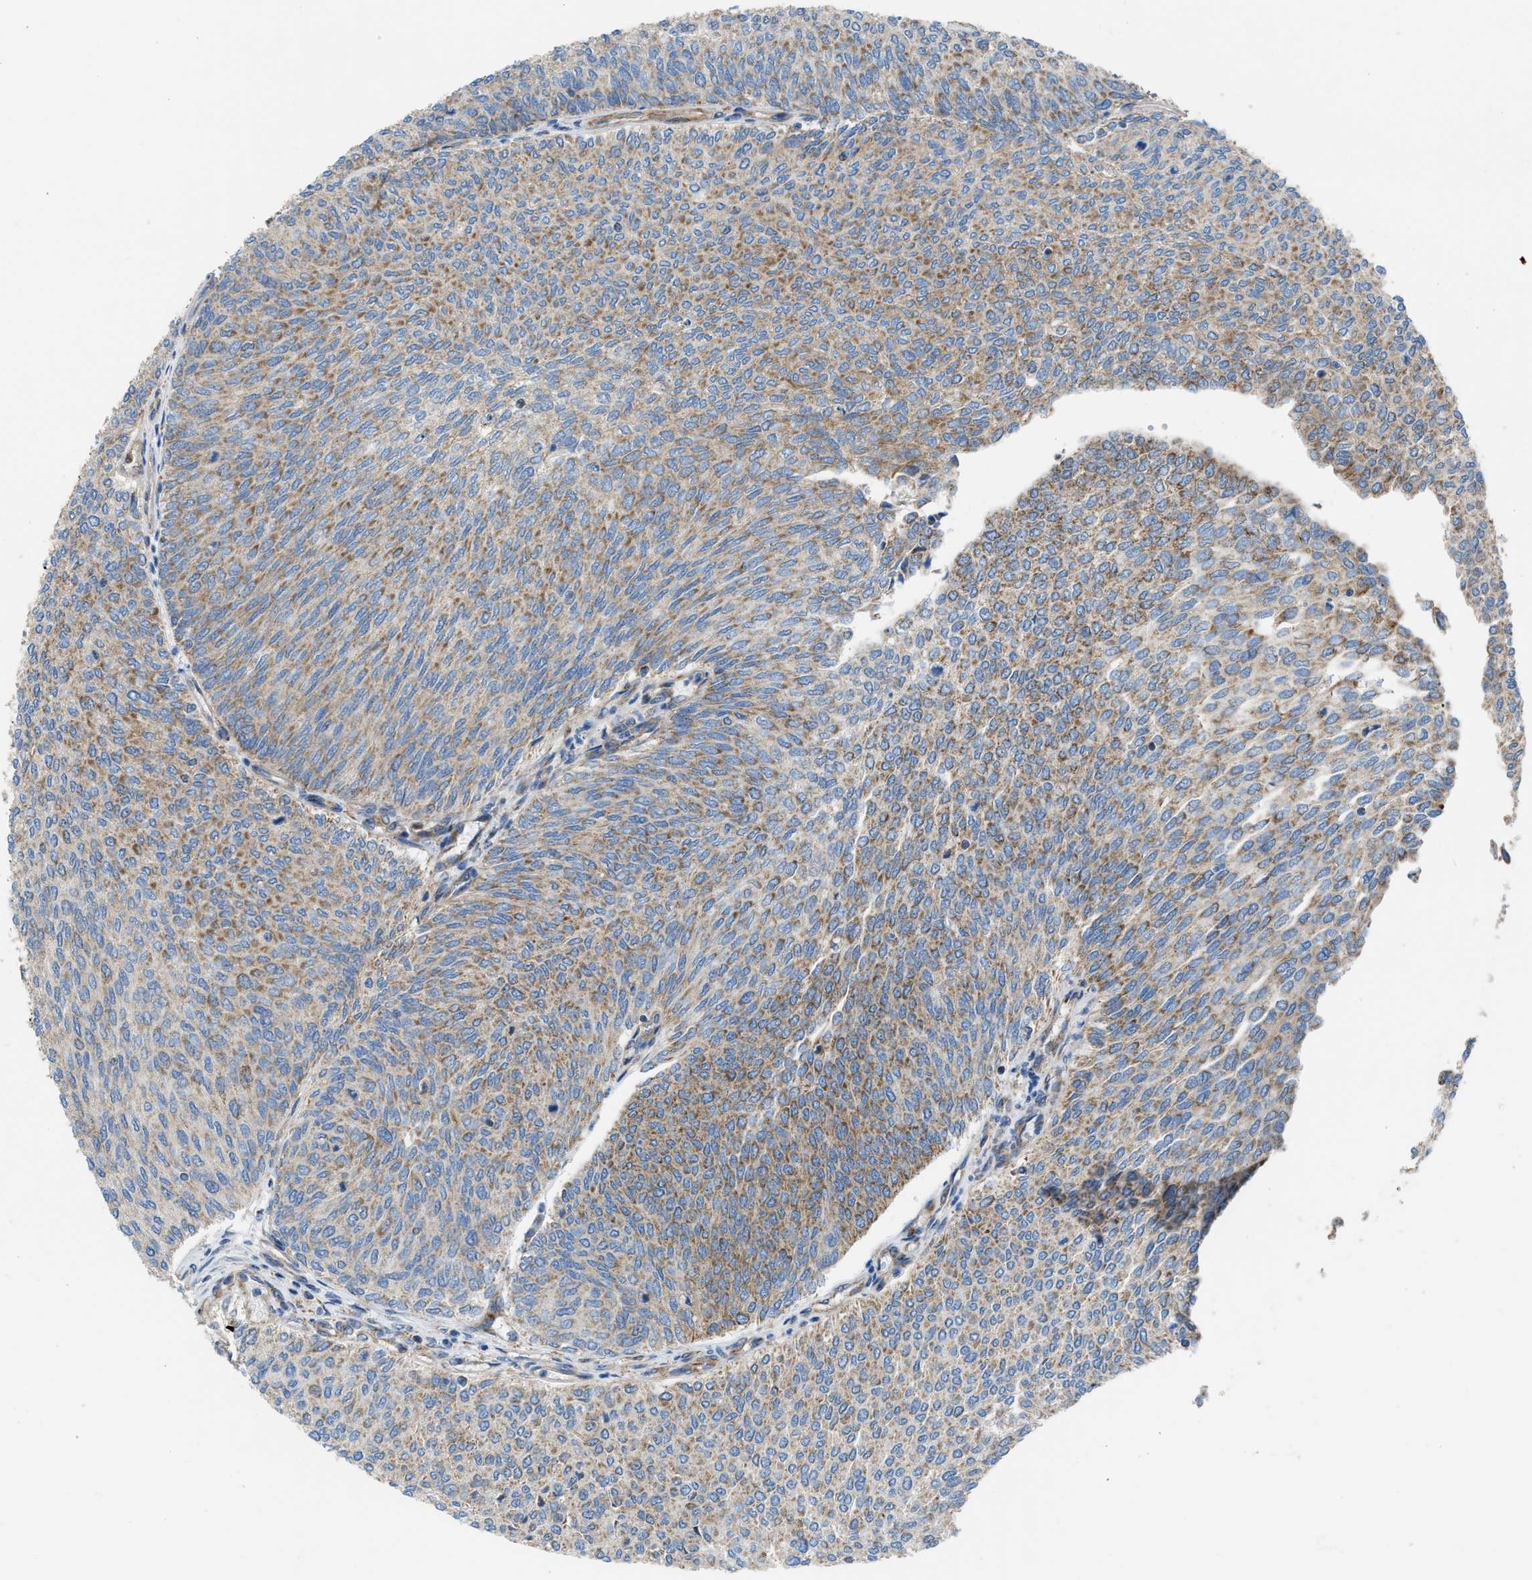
{"staining": {"intensity": "moderate", "quantity": ">75%", "location": "cytoplasmic/membranous"}, "tissue": "urothelial cancer", "cell_type": "Tumor cells", "image_type": "cancer", "snomed": [{"axis": "morphology", "description": "Urothelial carcinoma, Low grade"}, {"axis": "topography", "description": "Urinary bladder"}], "caption": "Low-grade urothelial carcinoma stained for a protein (brown) reveals moderate cytoplasmic/membranous positive expression in about >75% of tumor cells.", "gene": "SLC10A3", "patient": {"sex": "female", "age": 79}}